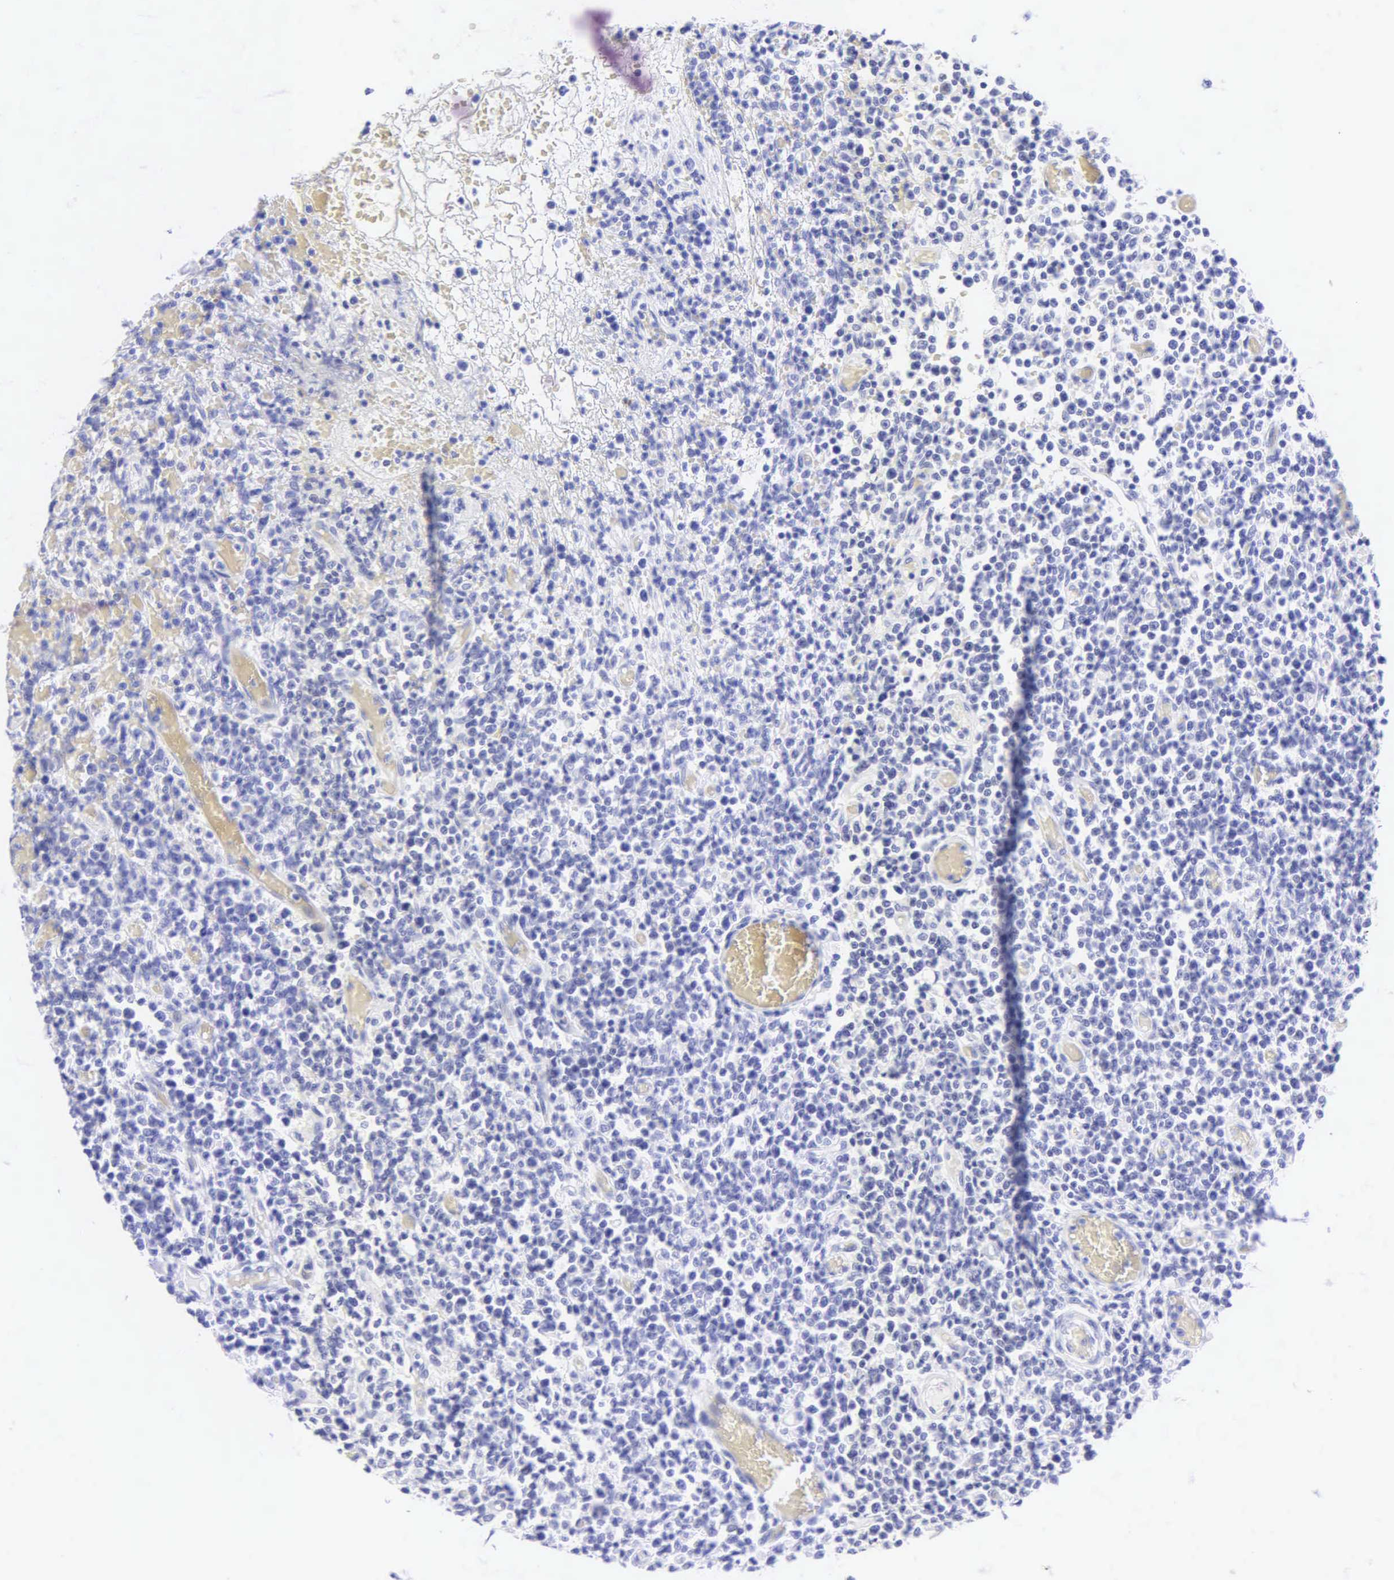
{"staining": {"intensity": "negative", "quantity": "none", "location": "none"}, "tissue": "lymphoma", "cell_type": "Tumor cells", "image_type": "cancer", "snomed": [{"axis": "morphology", "description": "Malignant lymphoma, non-Hodgkin's type, High grade"}, {"axis": "topography", "description": "Colon"}], "caption": "This is a image of immunohistochemistry (IHC) staining of lymphoma, which shows no staining in tumor cells.", "gene": "KRT20", "patient": {"sex": "male", "age": 82}}